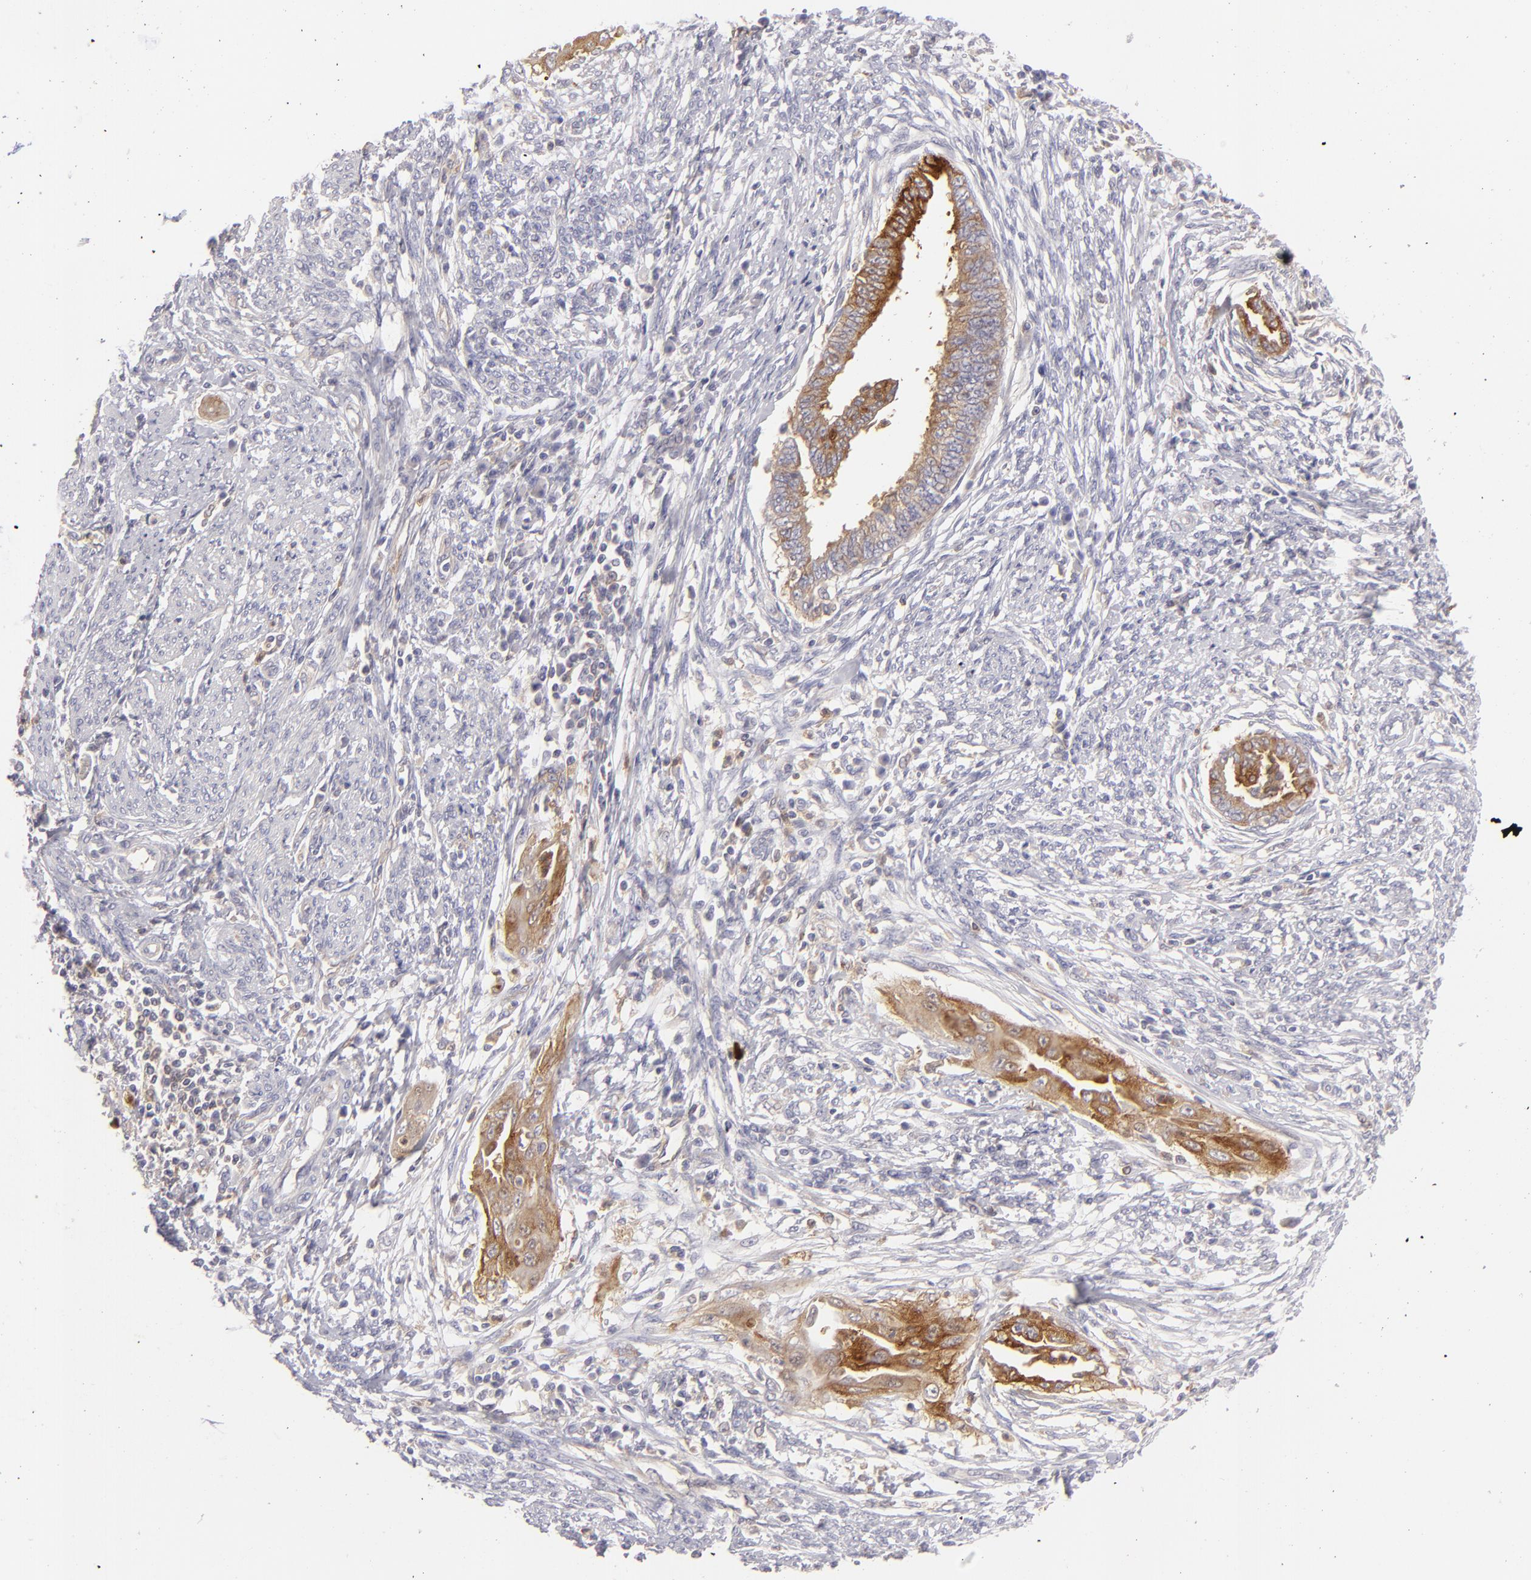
{"staining": {"intensity": "moderate", "quantity": ">75%", "location": "cytoplasmic/membranous"}, "tissue": "endometrial cancer", "cell_type": "Tumor cells", "image_type": "cancer", "snomed": [{"axis": "morphology", "description": "Adenocarcinoma, NOS"}, {"axis": "topography", "description": "Endometrium"}], "caption": "Immunohistochemistry (IHC) image of neoplastic tissue: human endometrial adenocarcinoma stained using immunohistochemistry exhibits medium levels of moderate protein expression localized specifically in the cytoplasmic/membranous of tumor cells, appearing as a cytoplasmic/membranous brown color.", "gene": "MMP10", "patient": {"sex": "female", "age": 66}}